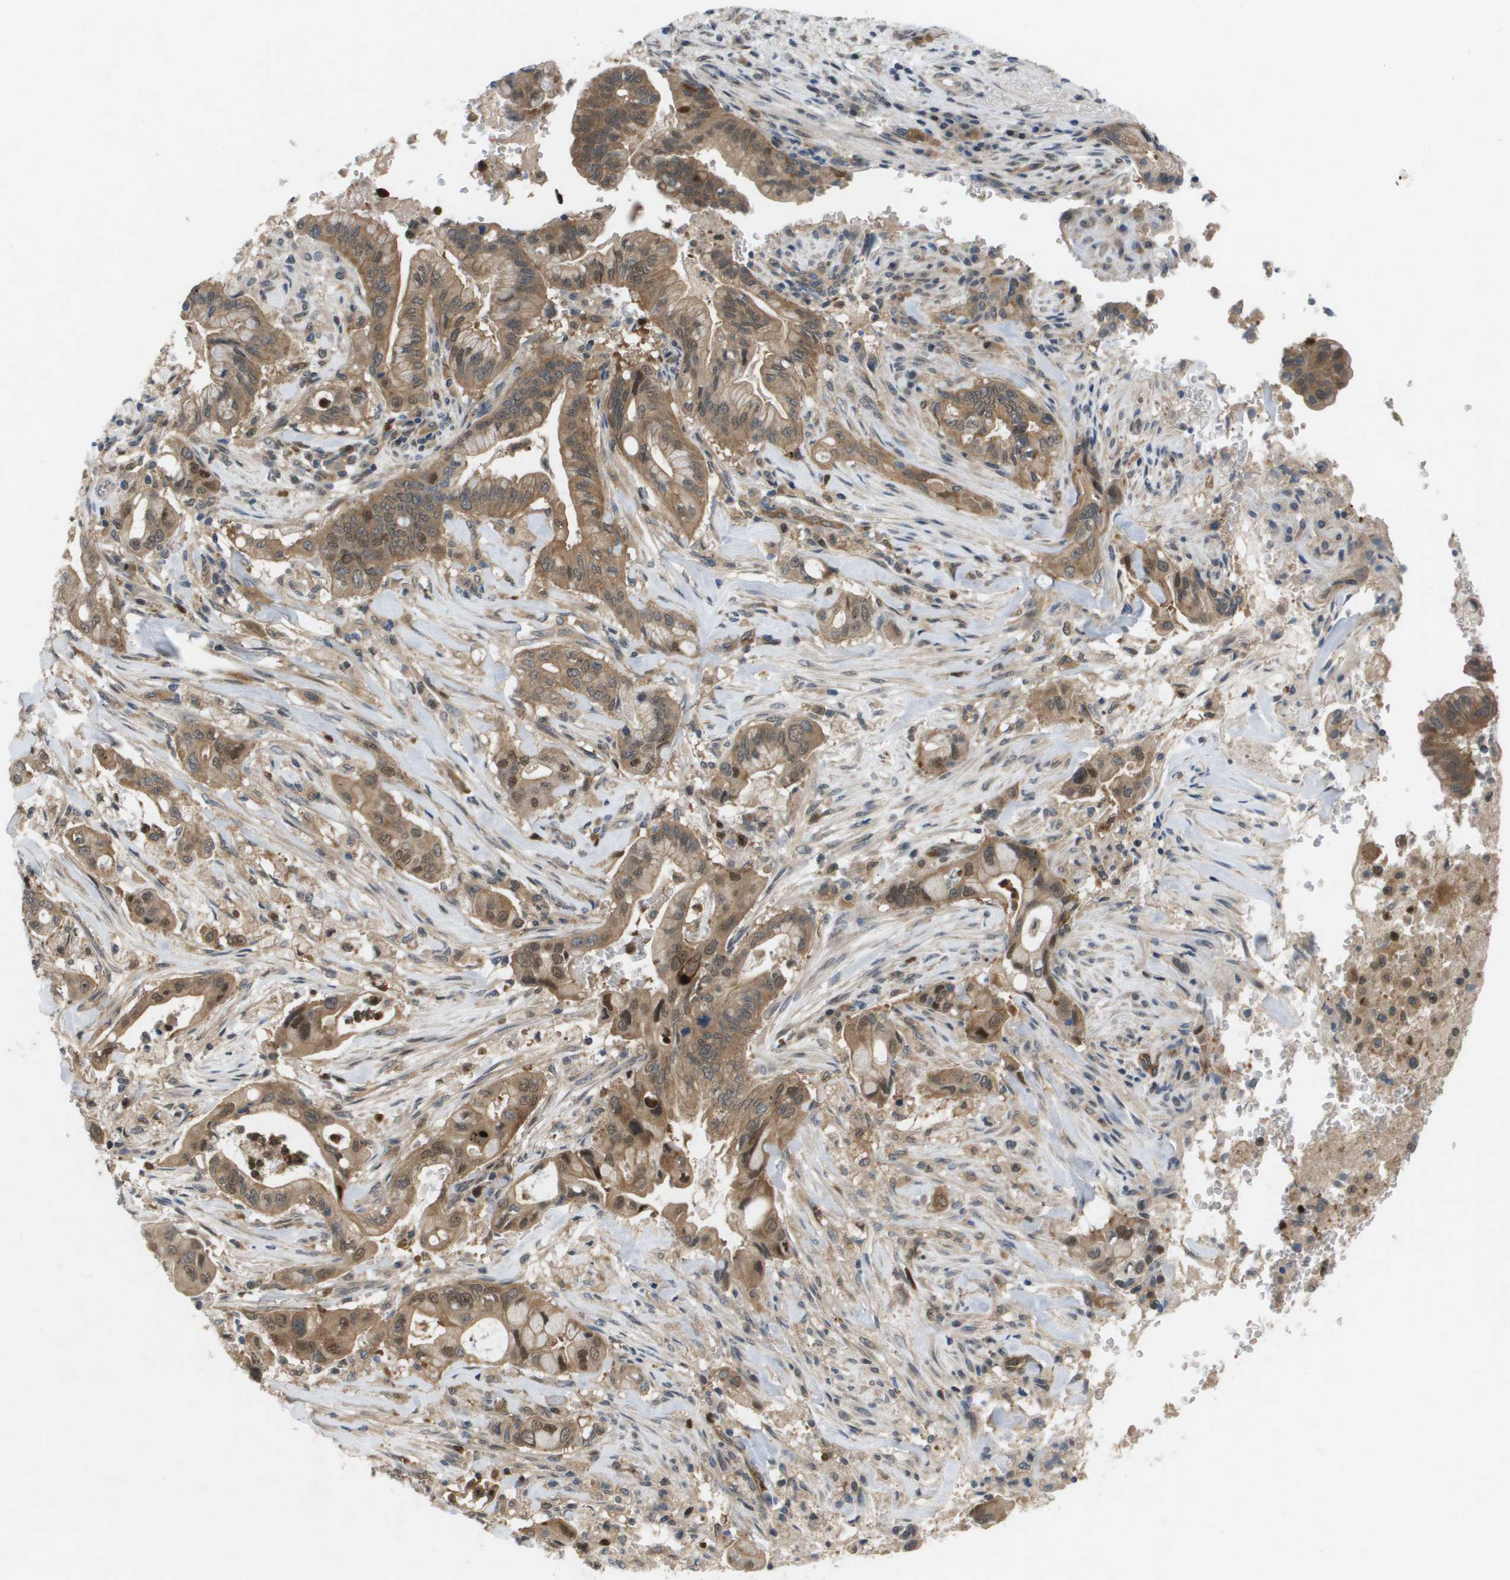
{"staining": {"intensity": "moderate", "quantity": ">75%", "location": "cytoplasmic/membranous,nuclear"}, "tissue": "pancreatic cancer", "cell_type": "Tumor cells", "image_type": "cancer", "snomed": [{"axis": "morphology", "description": "Adenocarcinoma, NOS"}, {"axis": "topography", "description": "Pancreas"}], "caption": "Immunohistochemical staining of adenocarcinoma (pancreatic) demonstrates medium levels of moderate cytoplasmic/membranous and nuclear staining in about >75% of tumor cells.", "gene": "PALD1", "patient": {"sex": "female", "age": 73}}